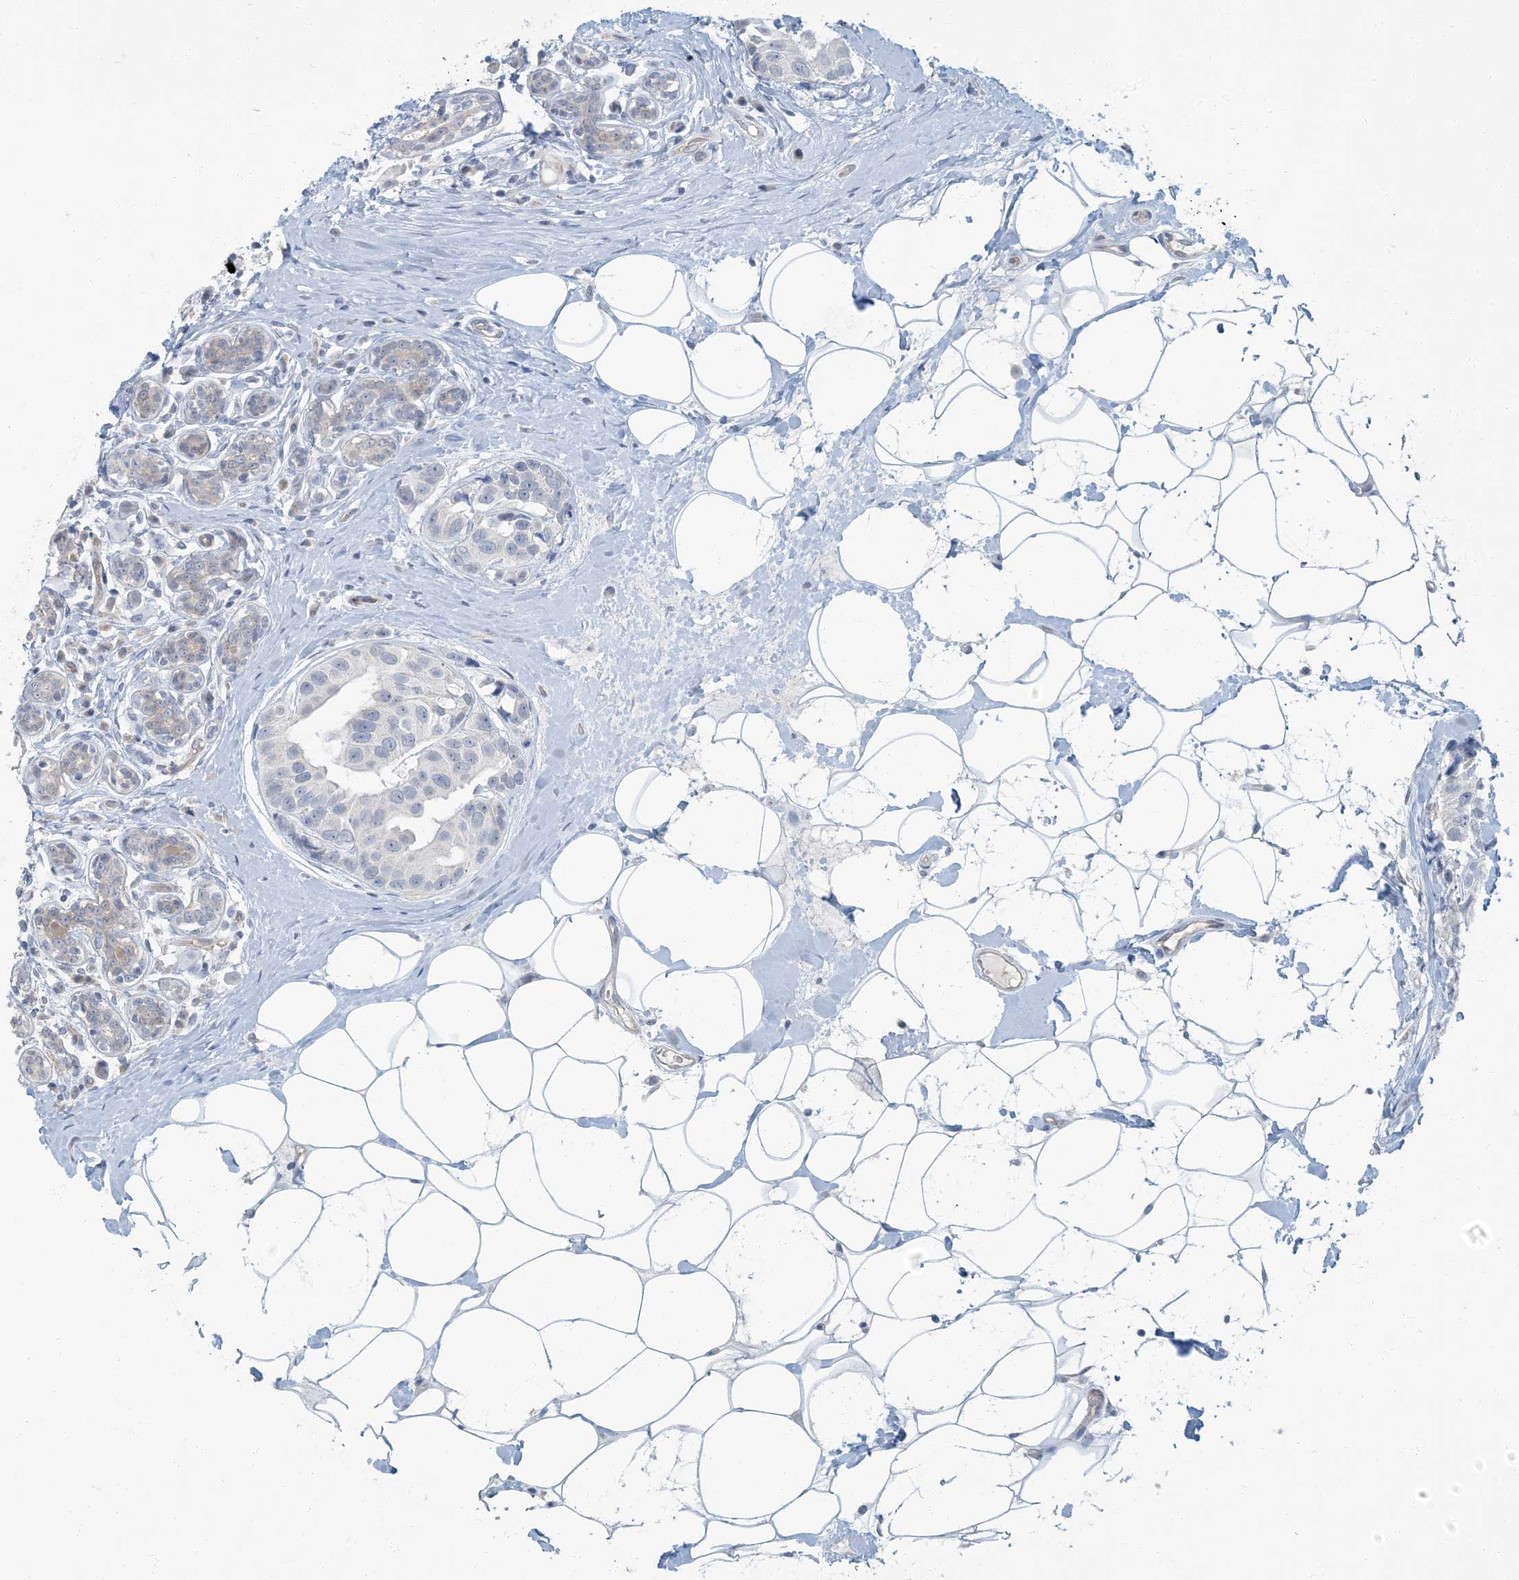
{"staining": {"intensity": "negative", "quantity": "none", "location": "none"}, "tissue": "breast cancer", "cell_type": "Tumor cells", "image_type": "cancer", "snomed": [{"axis": "morphology", "description": "Normal tissue, NOS"}, {"axis": "morphology", "description": "Duct carcinoma"}, {"axis": "topography", "description": "Breast"}], "caption": "High magnification brightfield microscopy of breast invasive ductal carcinoma stained with DAB (3,3'-diaminobenzidine) (brown) and counterstained with hematoxylin (blue): tumor cells show no significant staining.", "gene": "EPHA4", "patient": {"sex": "female", "age": 39}}